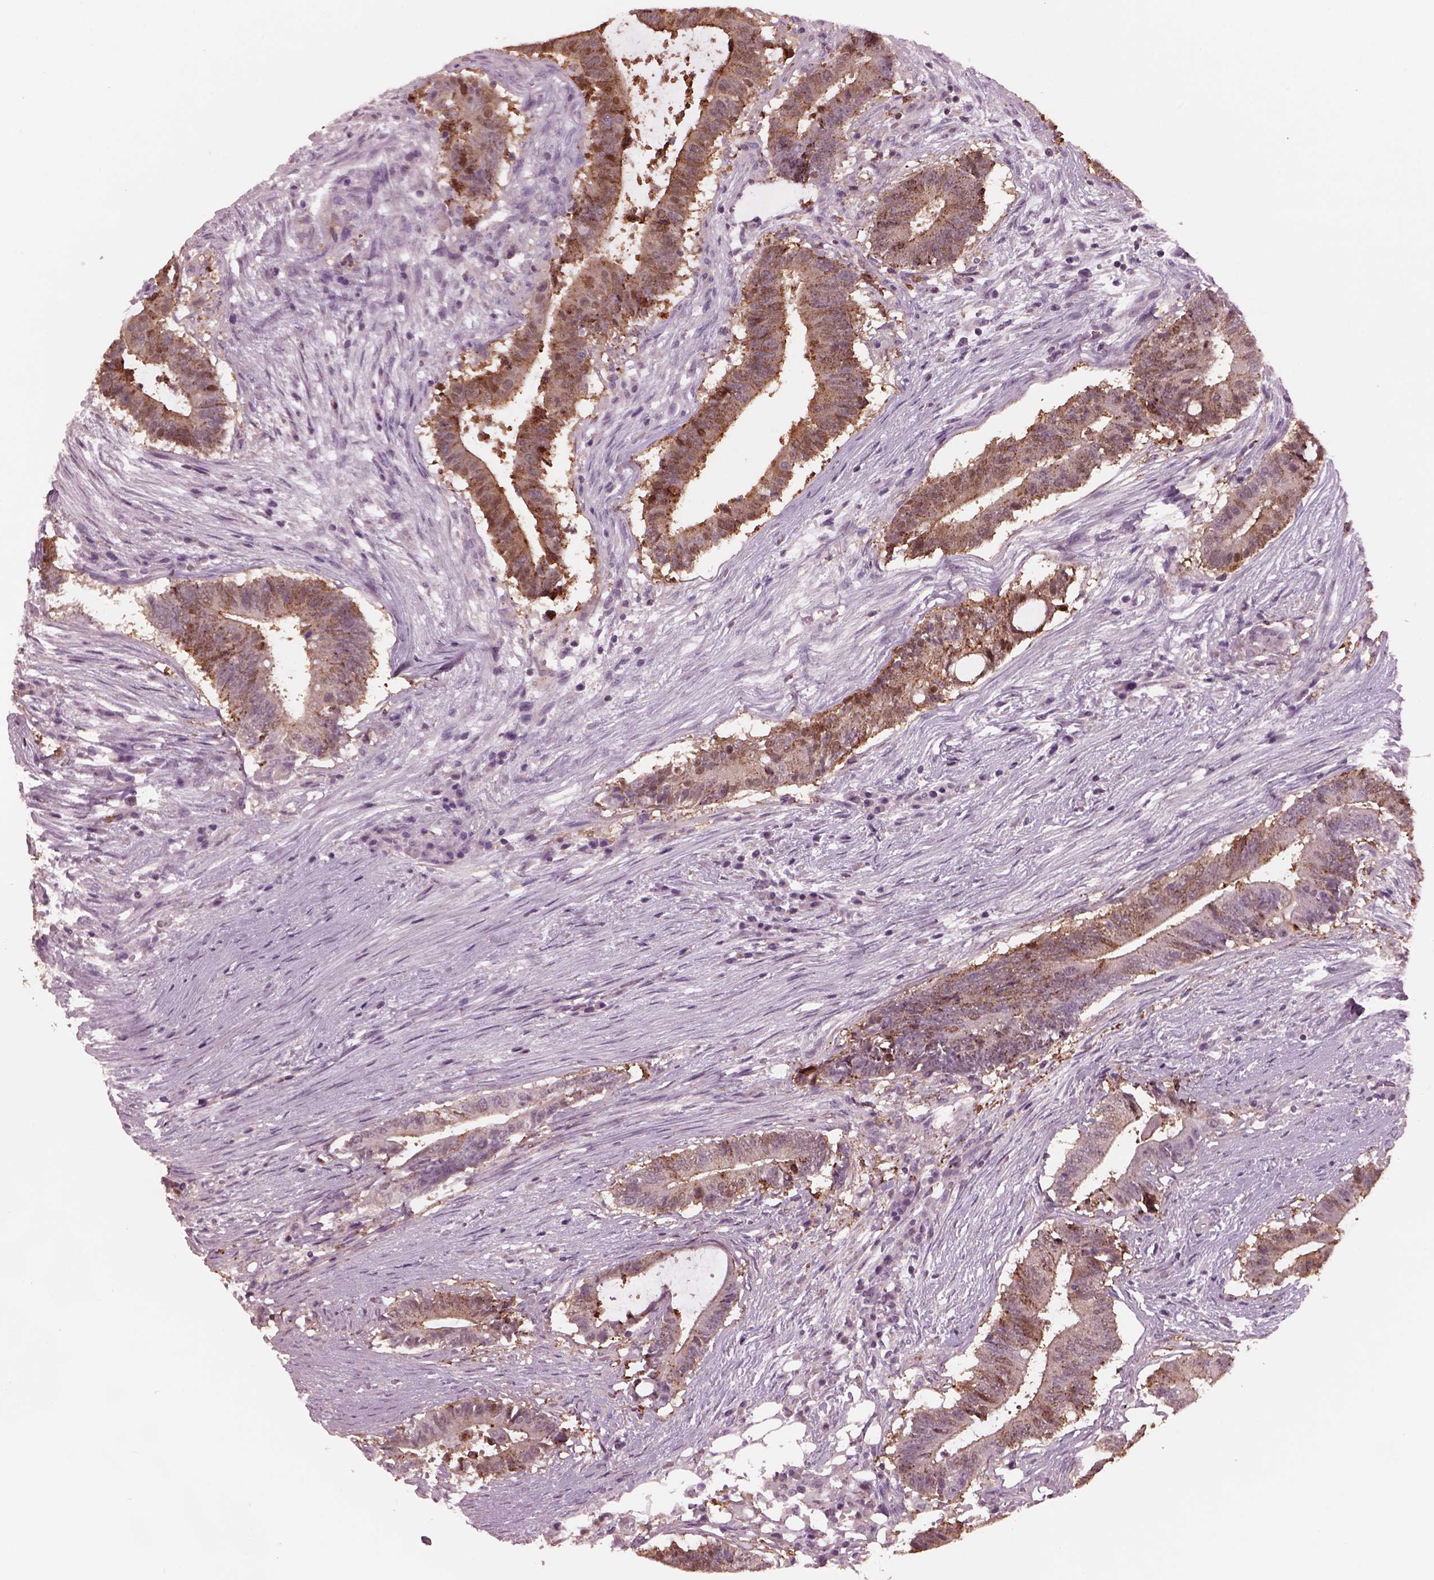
{"staining": {"intensity": "moderate", "quantity": "<25%", "location": "cytoplasmic/membranous"}, "tissue": "colorectal cancer", "cell_type": "Tumor cells", "image_type": "cancer", "snomed": [{"axis": "morphology", "description": "Adenocarcinoma, NOS"}, {"axis": "topography", "description": "Colon"}], "caption": "There is low levels of moderate cytoplasmic/membranous positivity in tumor cells of adenocarcinoma (colorectal), as demonstrated by immunohistochemical staining (brown color).", "gene": "SRI", "patient": {"sex": "female", "age": 43}}